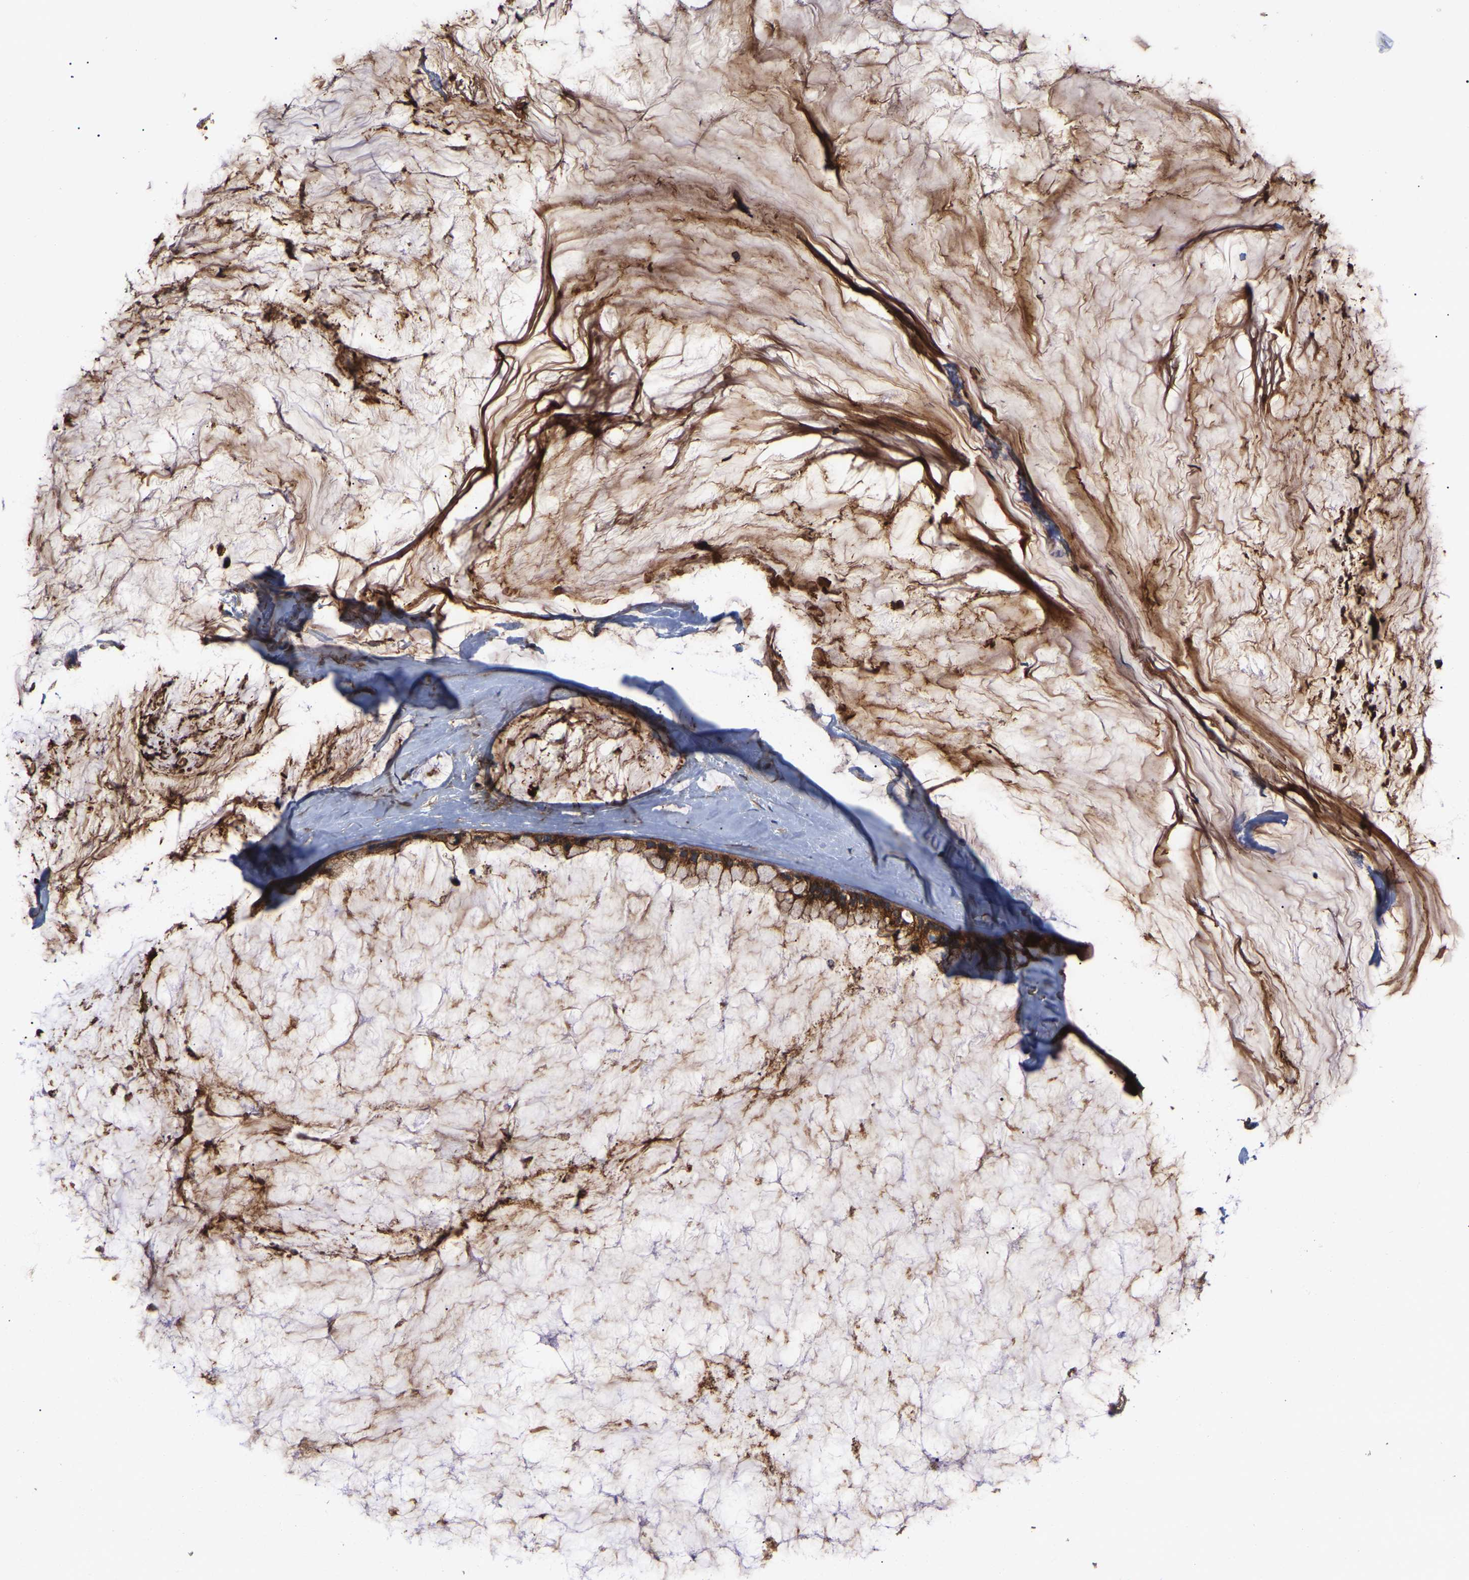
{"staining": {"intensity": "moderate", "quantity": ">75%", "location": "cytoplasmic/membranous"}, "tissue": "ovarian cancer", "cell_type": "Tumor cells", "image_type": "cancer", "snomed": [{"axis": "morphology", "description": "Cystadenocarcinoma, mucinous, NOS"}, {"axis": "topography", "description": "Ovary"}], "caption": "Ovarian cancer (mucinous cystadenocarcinoma) stained with DAB immunohistochemistry displays medium levels of moderate cytoplasmic/membranous staining in about >75% of tumor cells.", "gene": "GCC1", "patient": {"sex": "female", "age": 39}}